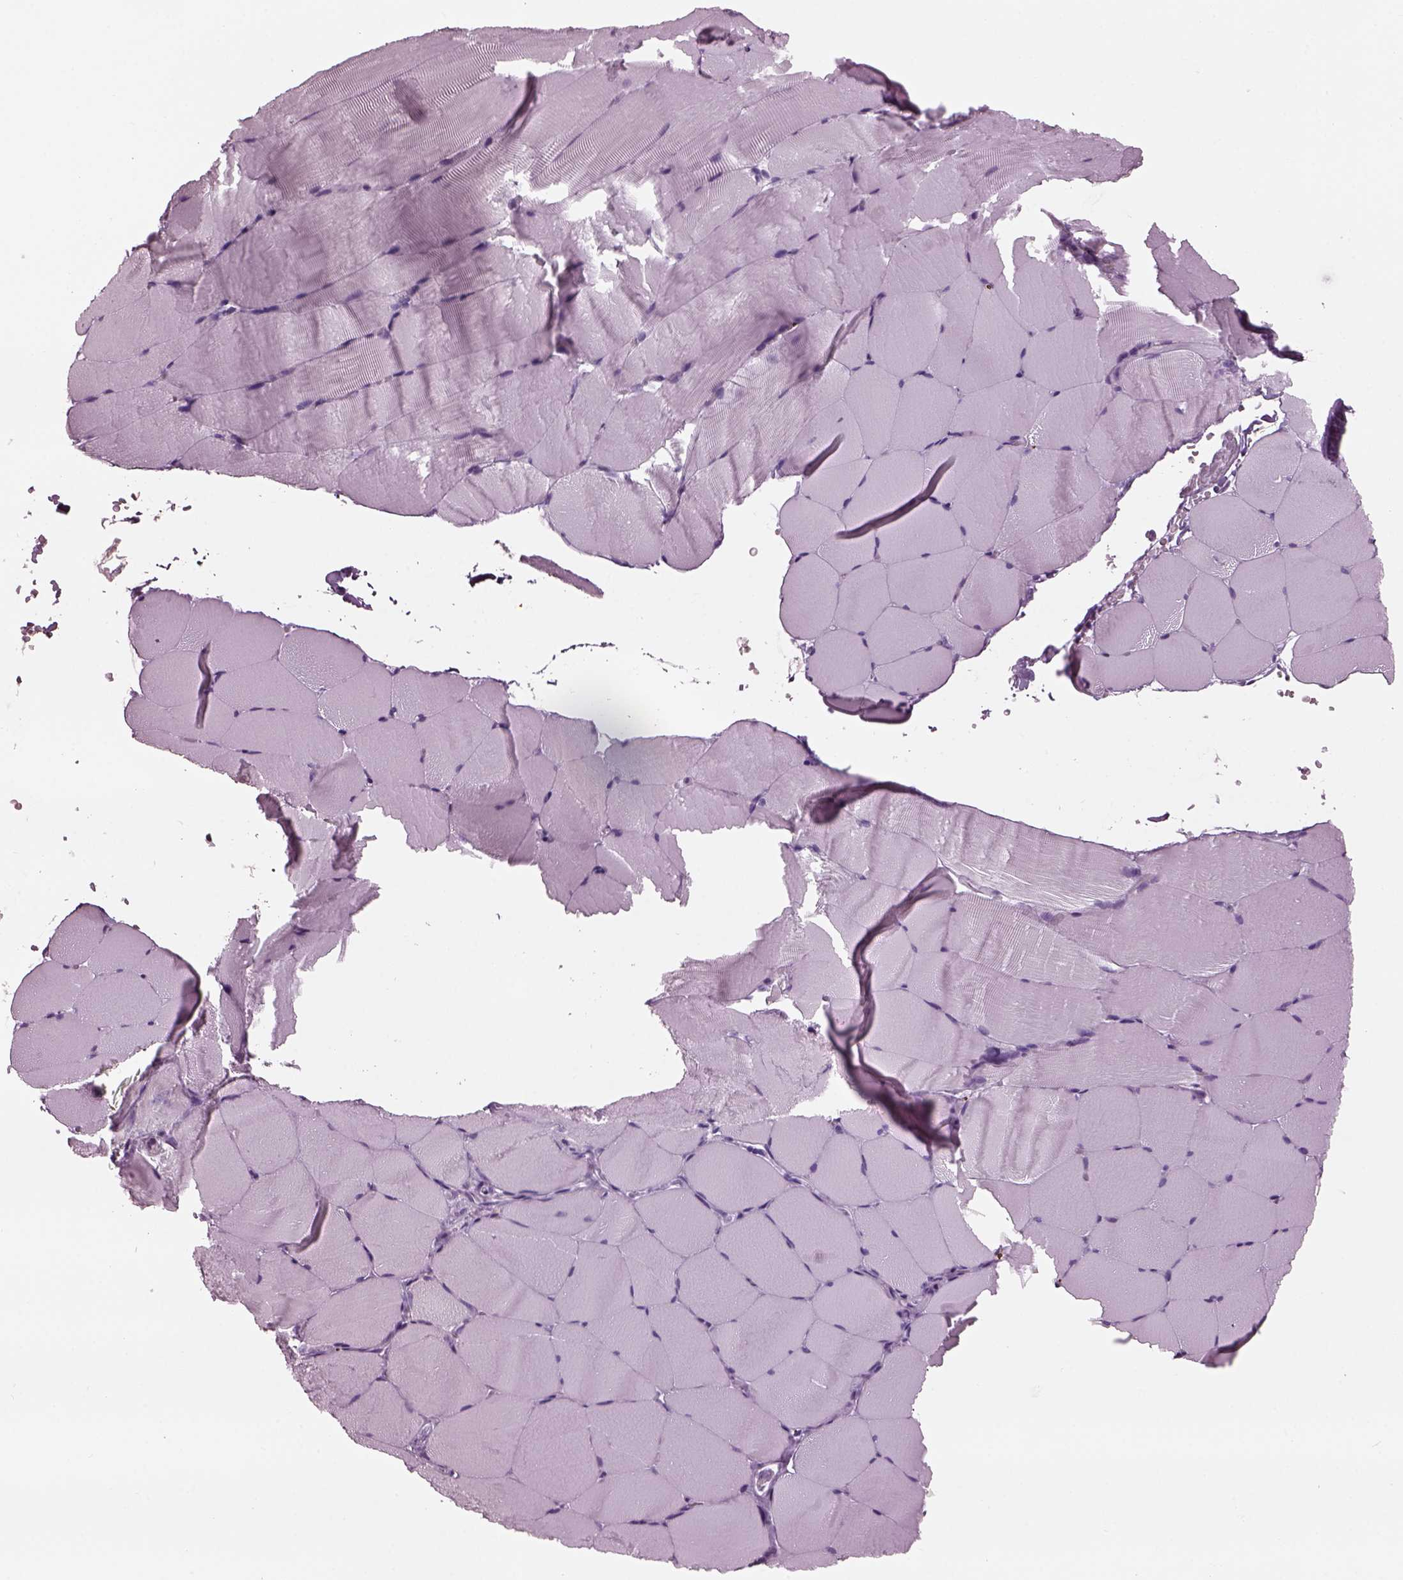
{"staining": {"intensity": "negative", "quantity": "none", "location": "none"}, "tissue": "skeletal muscle", "cell_type": "Myocytes", "image_type": "normal", "snomed": [{"axis": "morphology", "description": "Normal tissue, NOS"}, {"axis": "topography", "description": "Skeletal muscle"}], "caption": "Protein analysis of unremarkable skeletal muscle shows no significant staining in myocytes. Nuclei are stained in blue.", "gene": "TPPP2", "patient": {"sex": "female", "age": 37}}